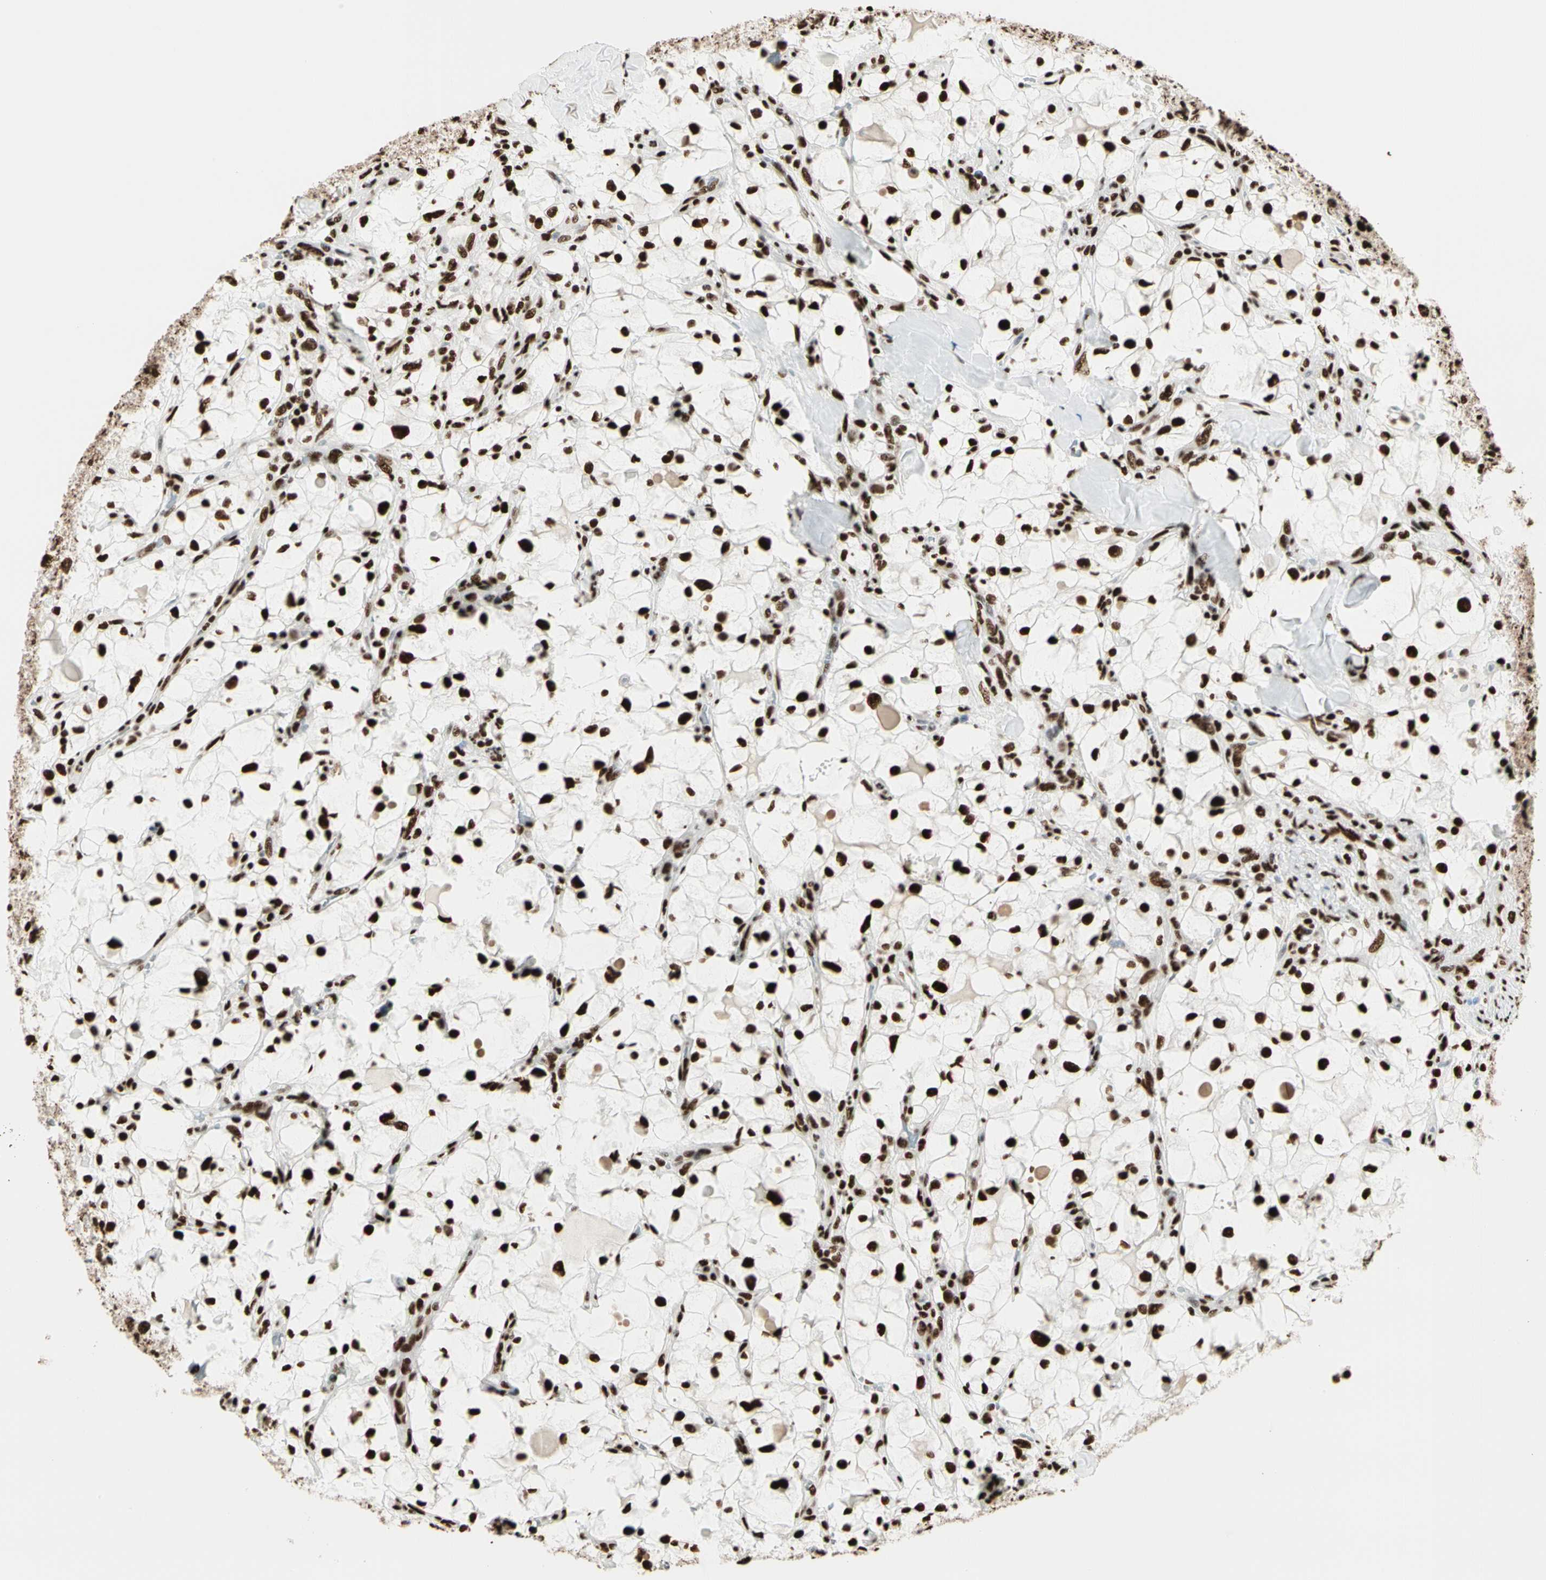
{"staining": {"intensity": "strong", "quantity": ">75%", "location": "nuclear"}, "tissue": "renal cancer", "cell_type": "Tumor cells", "image_type": "cancer", "snomed": [{"axis": "morphology", "description": "Adenocarcinoma, NOS"}, {"axis": "topography", "description": "Kidney"}], "caption": "Tumor cells reveal strong nuclear staining in approximately >75% of cells in adenocarcinoma (renal).", "gene": "CCAR1", "patient": {"sex": "female", "age": 60}}